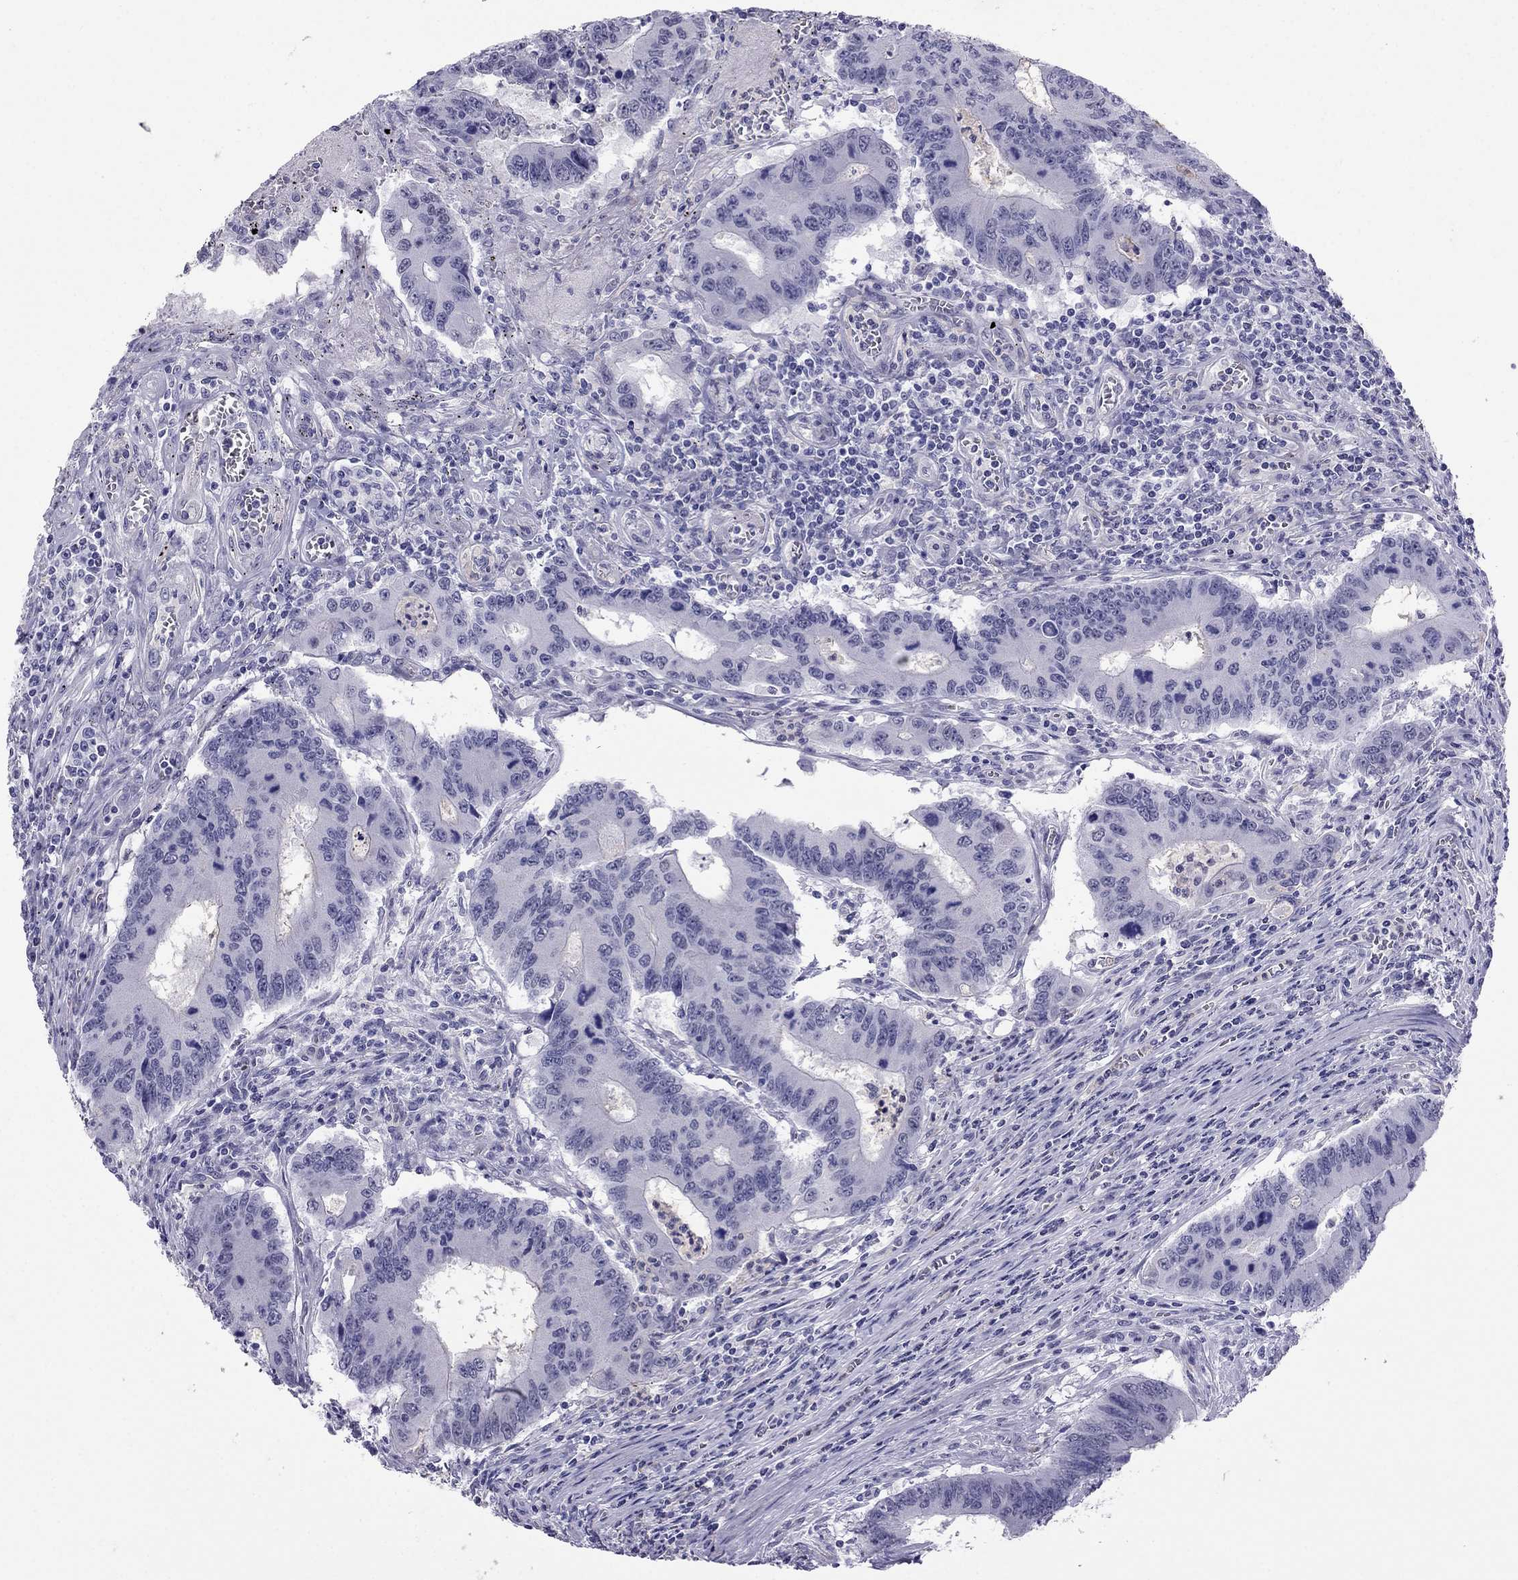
{"staining": {"intensity": "negative", "quantity": "none", "location": "none"}, "tissue": "colorectal cancer", "cell_type": "Tumor cells", "image_type": "cancer", "snomed": [{"axis": "morphology", "description": "Adenocarcinoma, NOS"}, {"axis": "topography", "description": "Colon"}], "caption": "This is a histopathology image of IHC staining of adenocarcinoma (colorectal), which shows no staining in tumor cells.", "gene": "CROCC2", "patient": {"sex": "male", "age": 53}}